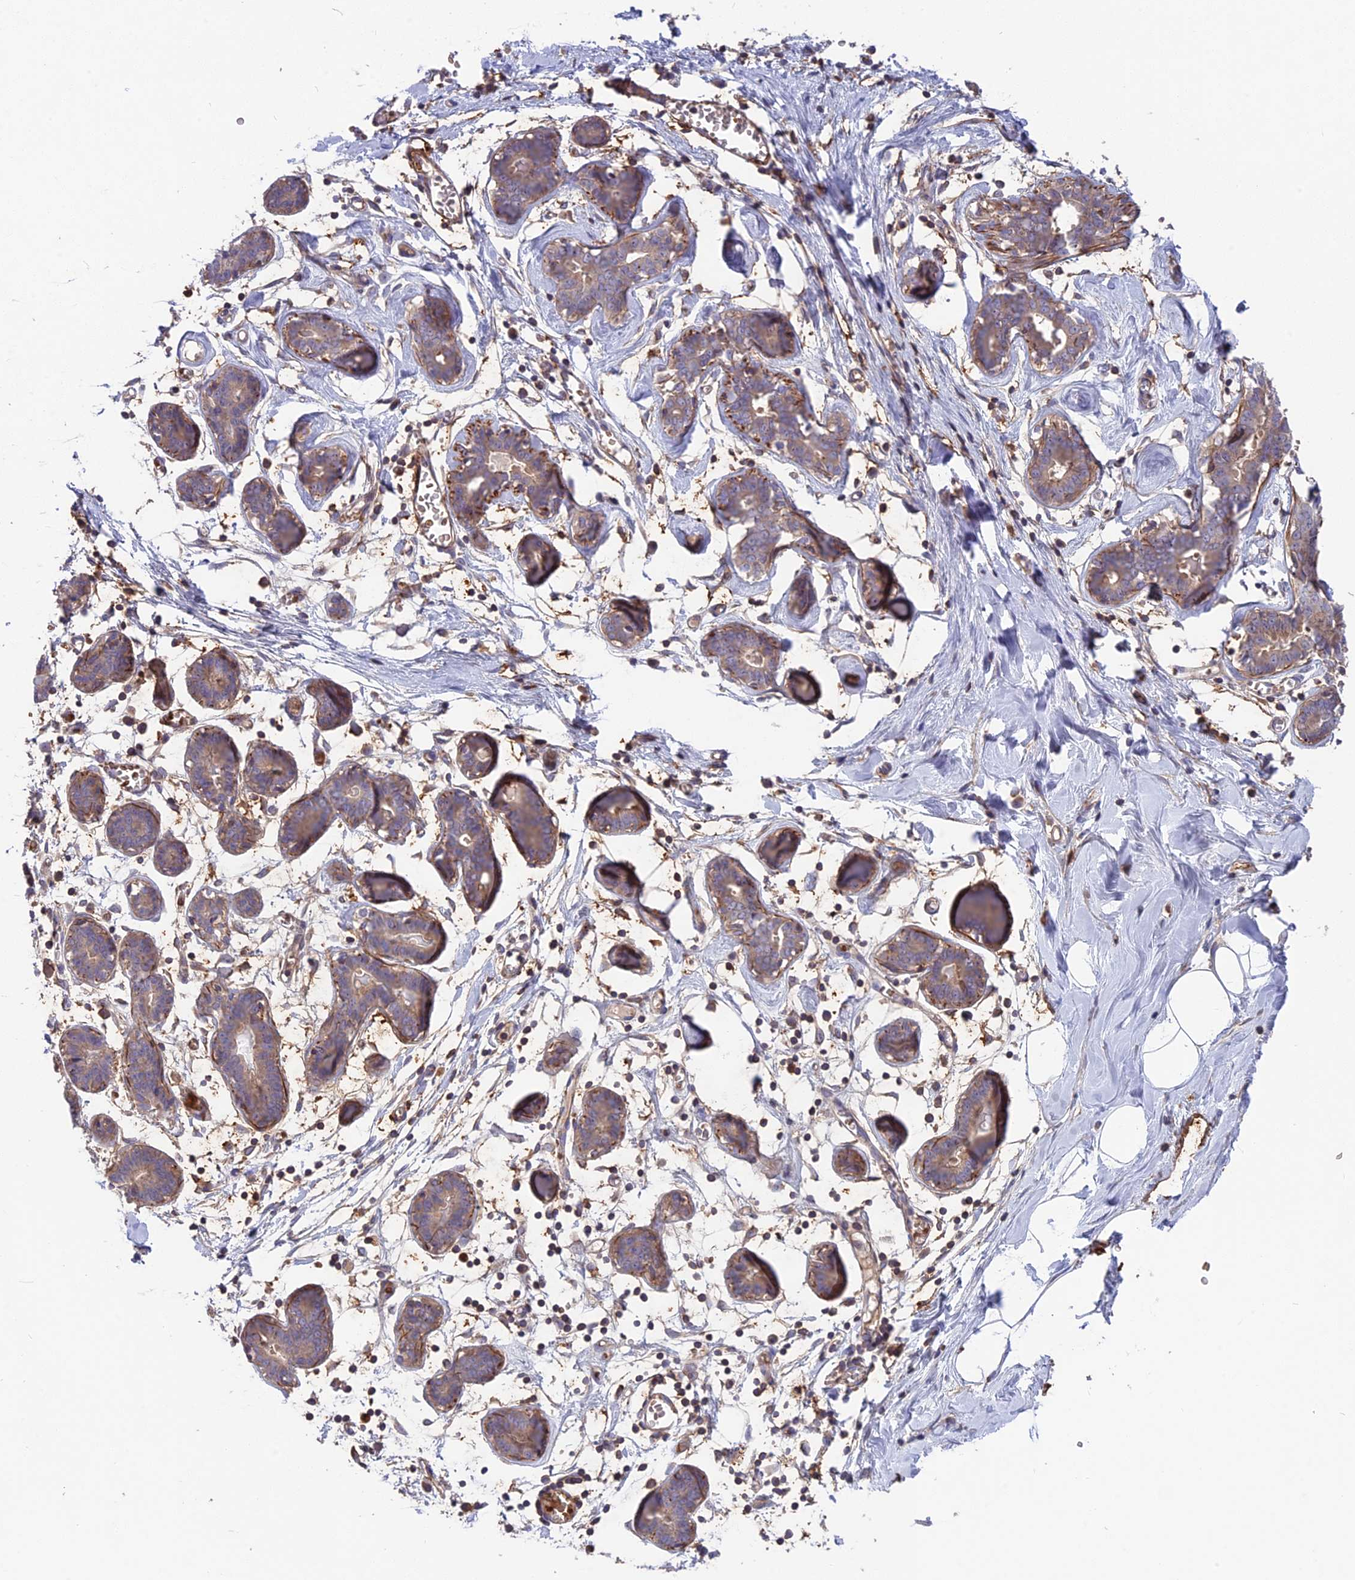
{"staining": {"intensity": "negative", "quantity": "none", "location": "none"}, "tissue": "breast", "cell_type": "Adipocytes", "image_type": "normal", "snomed": [{"axis": "morphology", "description": "Normal tissue, NOS"}, {"axis": "topography", "description": "Breast"}], "caption": "High power microscopy photomicrograph of an IHC histopathology image of unremarkable breast, revealing no significant staining in adipocytes. (Brightfield microscopy of DAB (3,3'-diaminobenzidine) immunohistochemistry (IHC) at high magnification).", "gene": "CPNE7", "patient": {"sex": "female", "age": 27}}